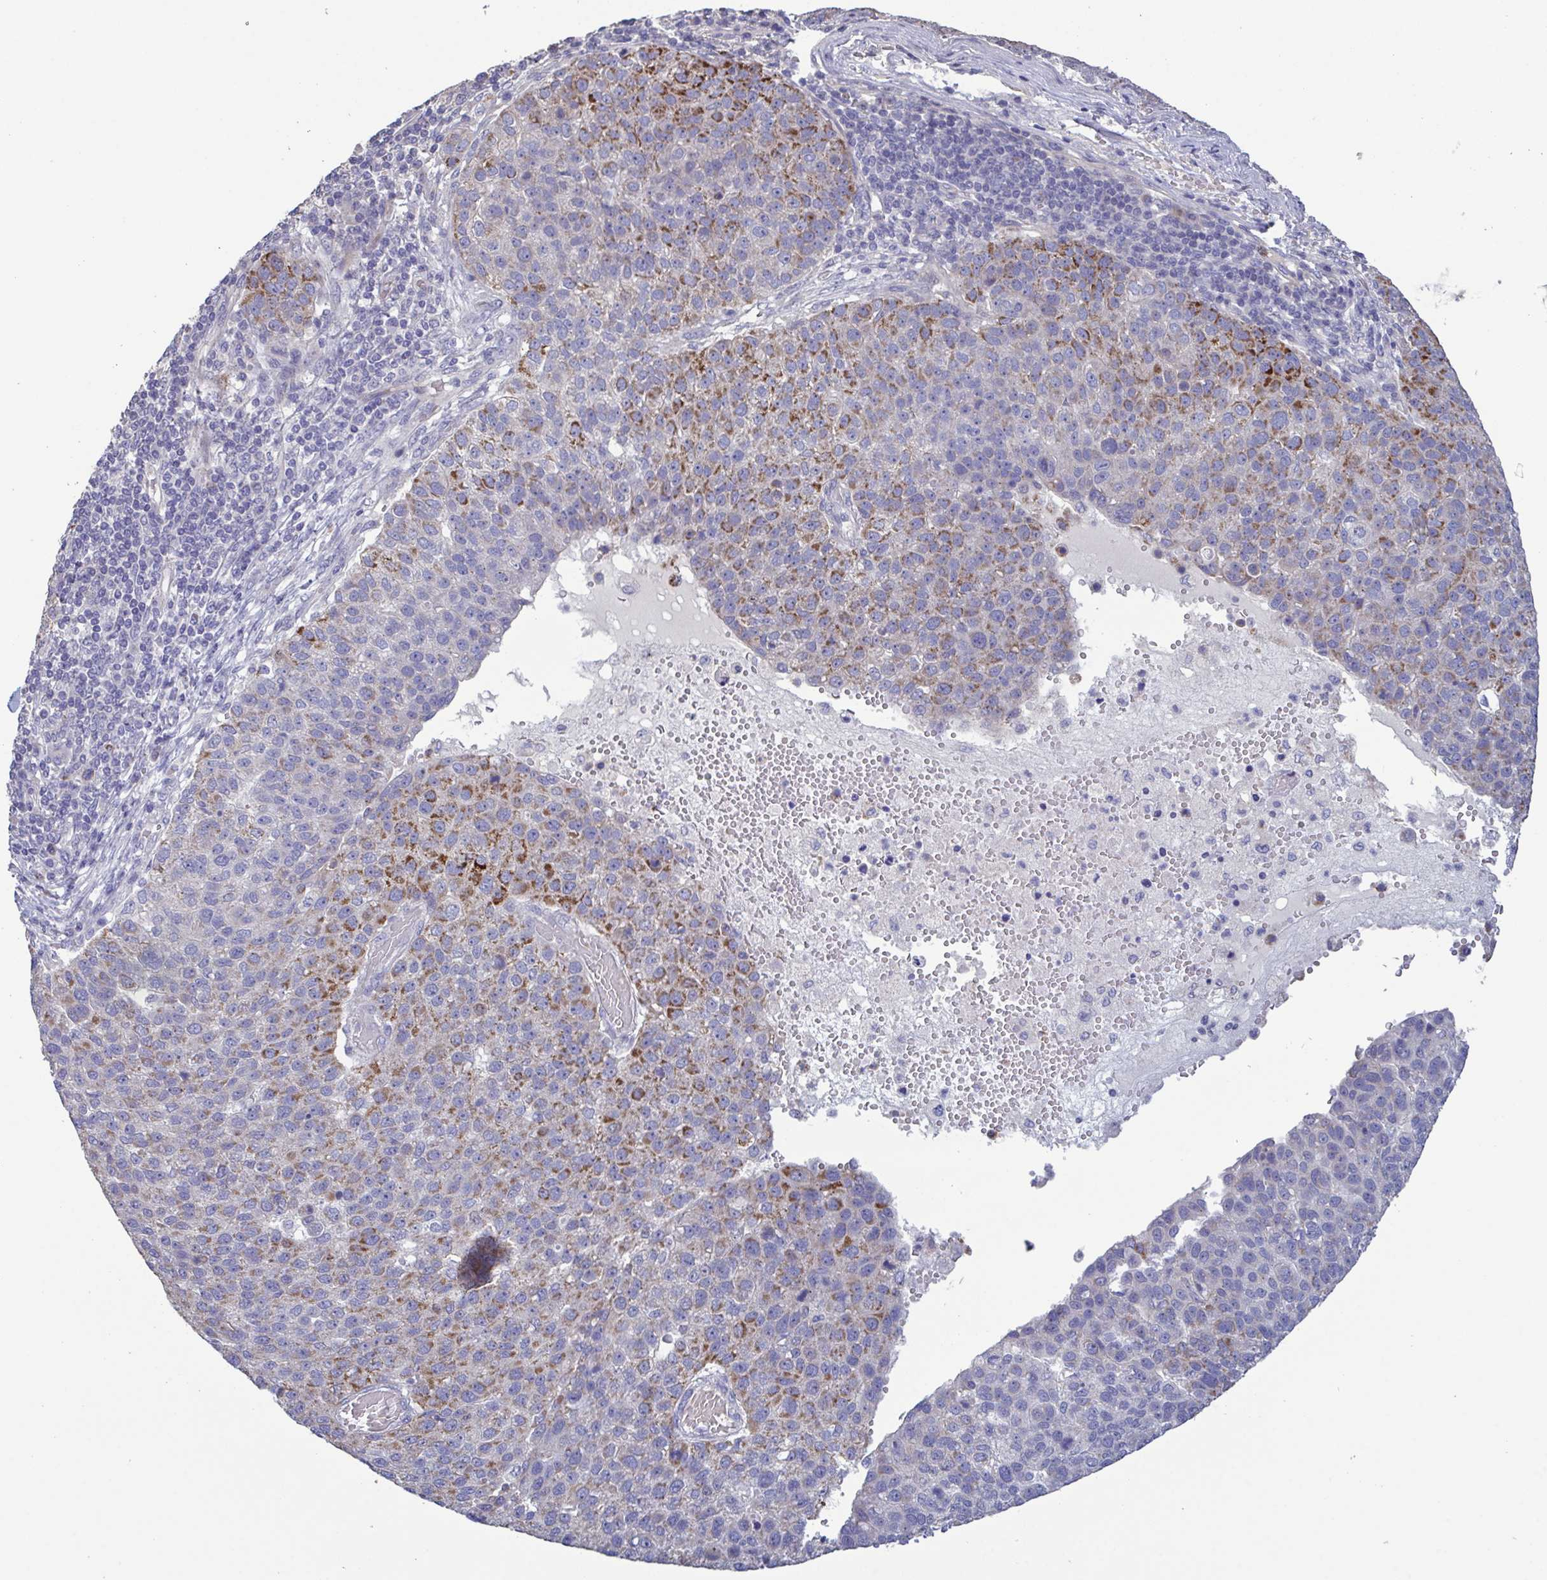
{"staining": {"intensity": "moderate", "quantity": "25%-75%", "location": "cytoplasmic/membranous"}, "tissue": "pancreatic cancer", "cell_type": "Tumor cells", "image_type": "cancer", "snomed": [{"axis": "morphology", "description": "Adenocarcinoma, NOS"}, {"axis": "topography", "description": "Pancreas"}], "caption": "There is medium levels of moderate cytoplasmic/membranous staining in tumor cells of pancreatic cancer, as demonstrated by immunohistochemical staining (brown color).", "gene": "GLDC", "patient": {"sex": "female", "age": 61}}